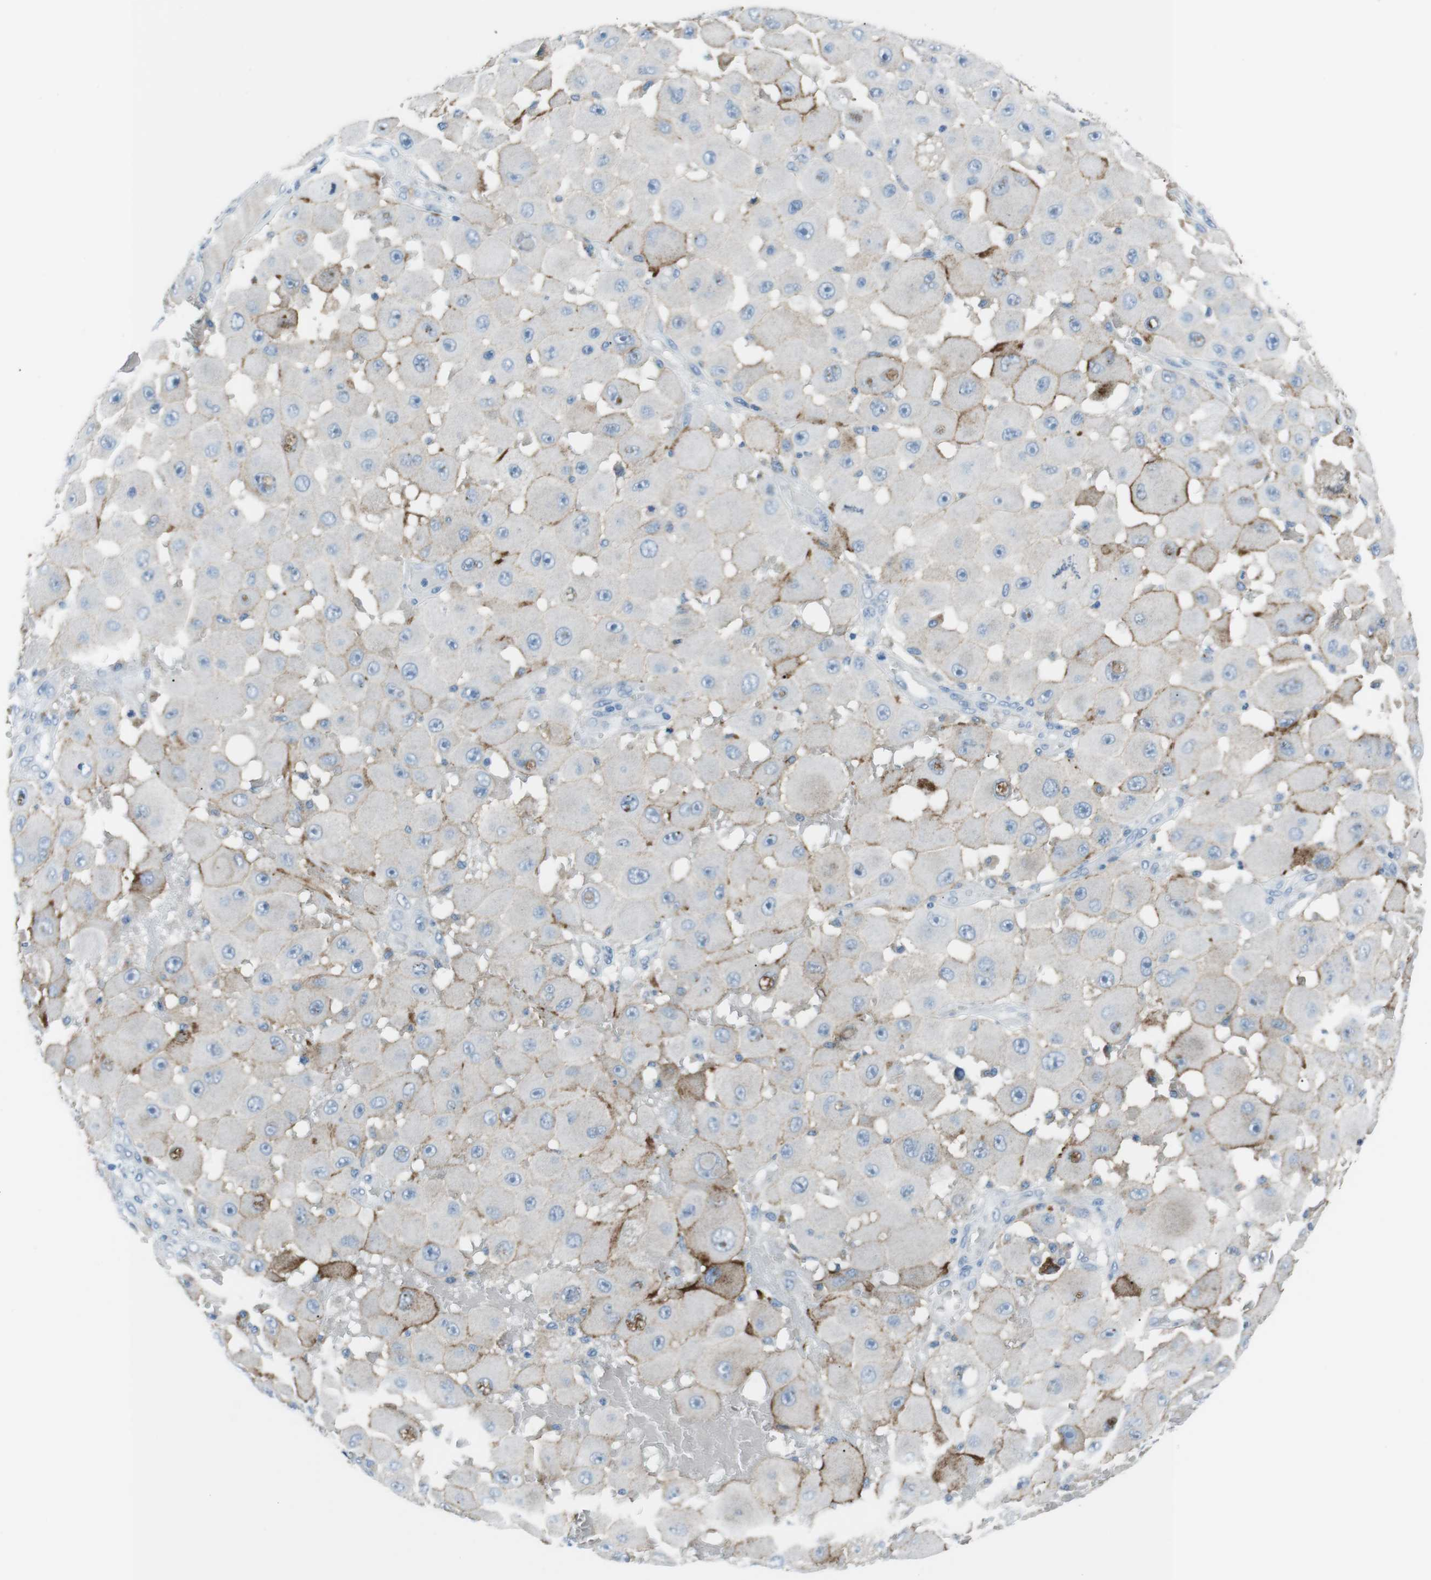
{"staining": {"intensity": "moderate", "quantity": "<25%", "location": "cytoplasmic/membranous"}, "tissue": "melanoma", "cell_type": "Tumor cells", "image_type": "cancer", "snomed": [{"axis": "morphology", "description": "Malignant melanoma, NOS"}, {"axis": "topography", "description": "Skin"}], "caption": "This is a histology image of IHC staining of malignant melanoma, which shows moderate positivity in the cytoplasmic/membranous of tumor cells.", "gene": "CSF2RA", "patient": {"sex": "female", "age": 81}}